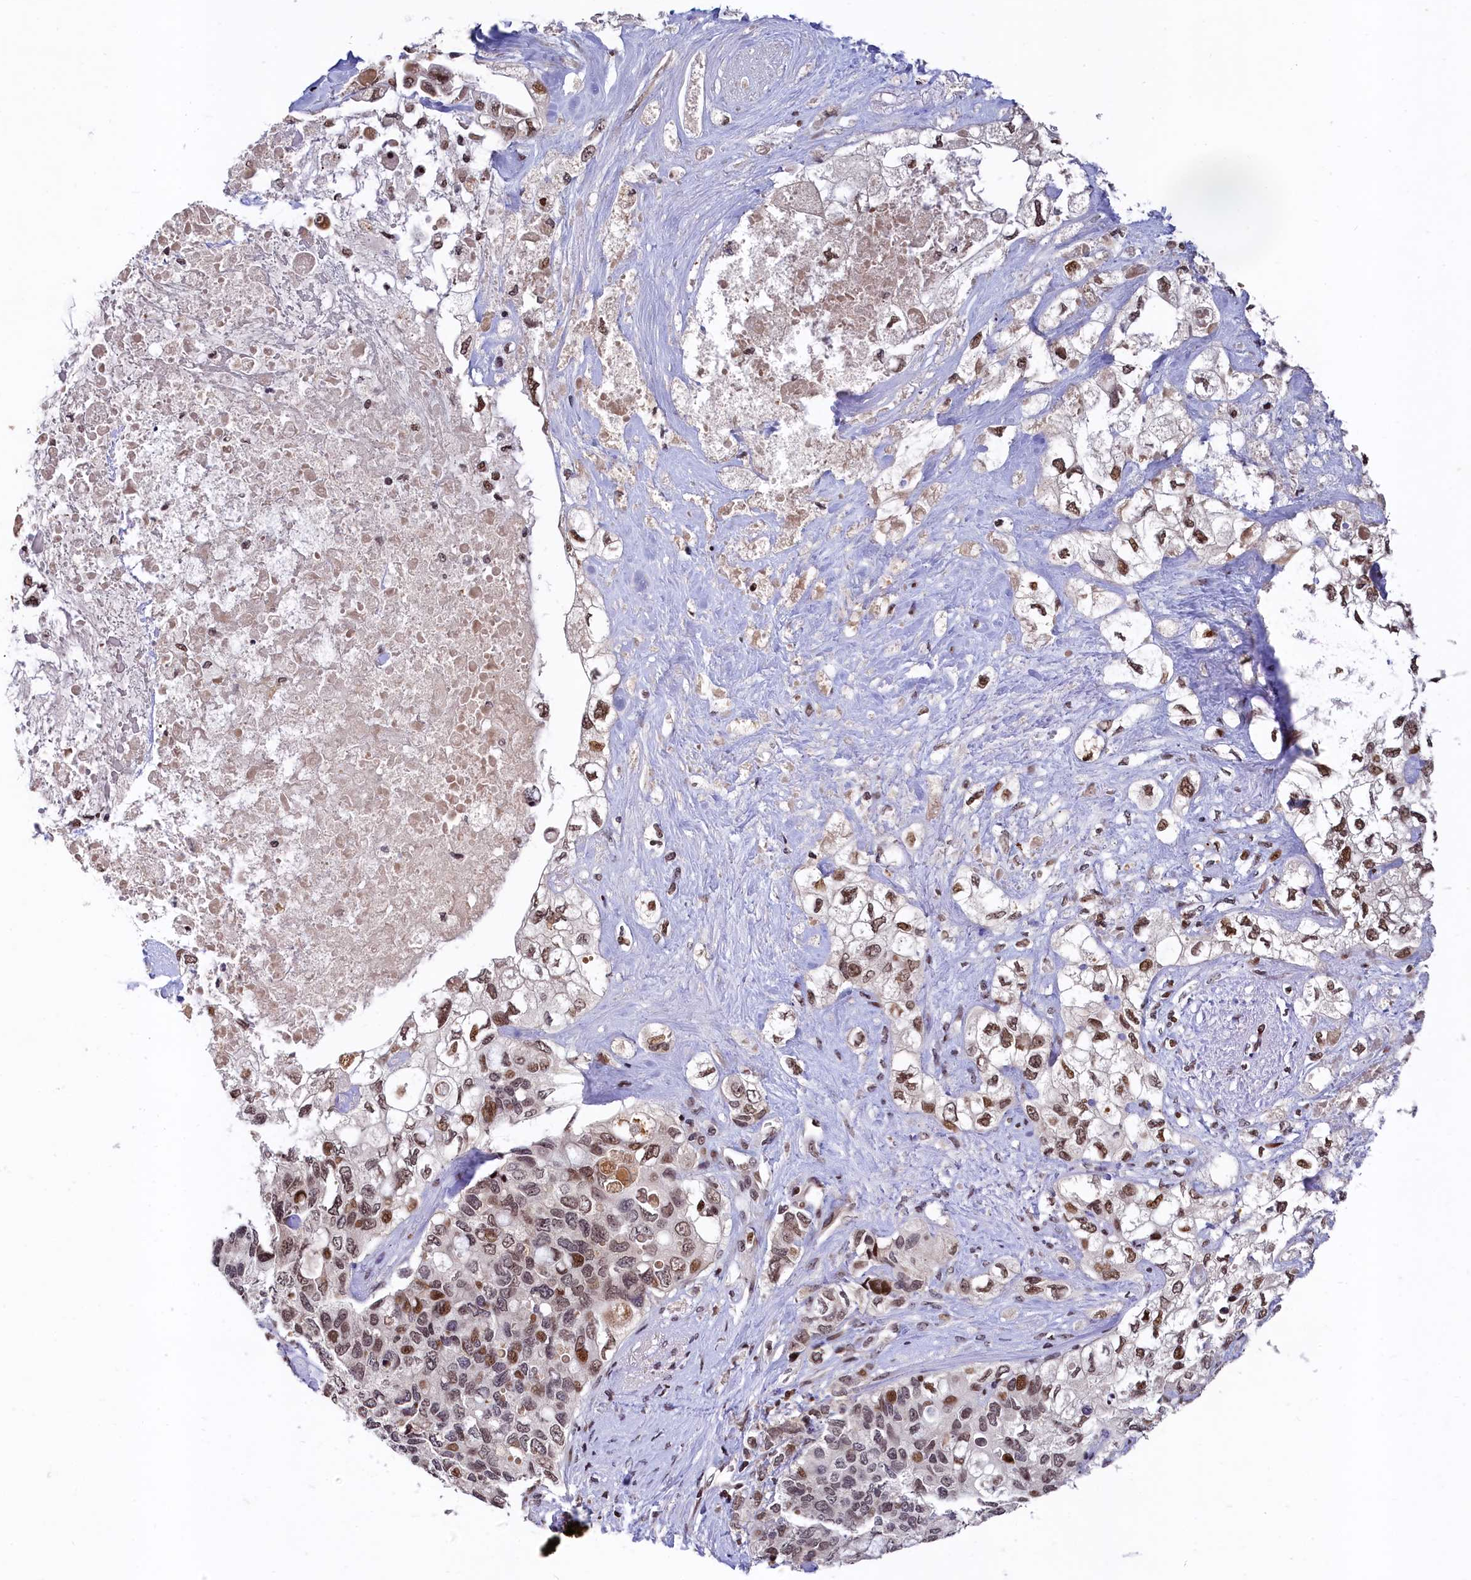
{"staining": {"intensity": "moderate", "quantity": "25%-75%", "location": "nuclear"}, "tissue": "pancreatic cancer", "cell_type": "Tumor cells", "image_type": "cancer", "snomed": [{"axis": "morphology", "description": "Adenocarcinoma, NOS"}, {"axis": "topography", "description": "Pancreas"}], "caption": "A high-resolution image shows IHC staining of adenocarcinoma (pancreatic), which exhibits moderate nuclear positivity in approximately 25%-75% of tumor cells. The staining is performed using DAB brown chromogen to label protein expression. The nuclei are counter-stained blue using hematoxylin.", "gene": "FAM217B", "patient": {"sex": "female", "age": 56}}